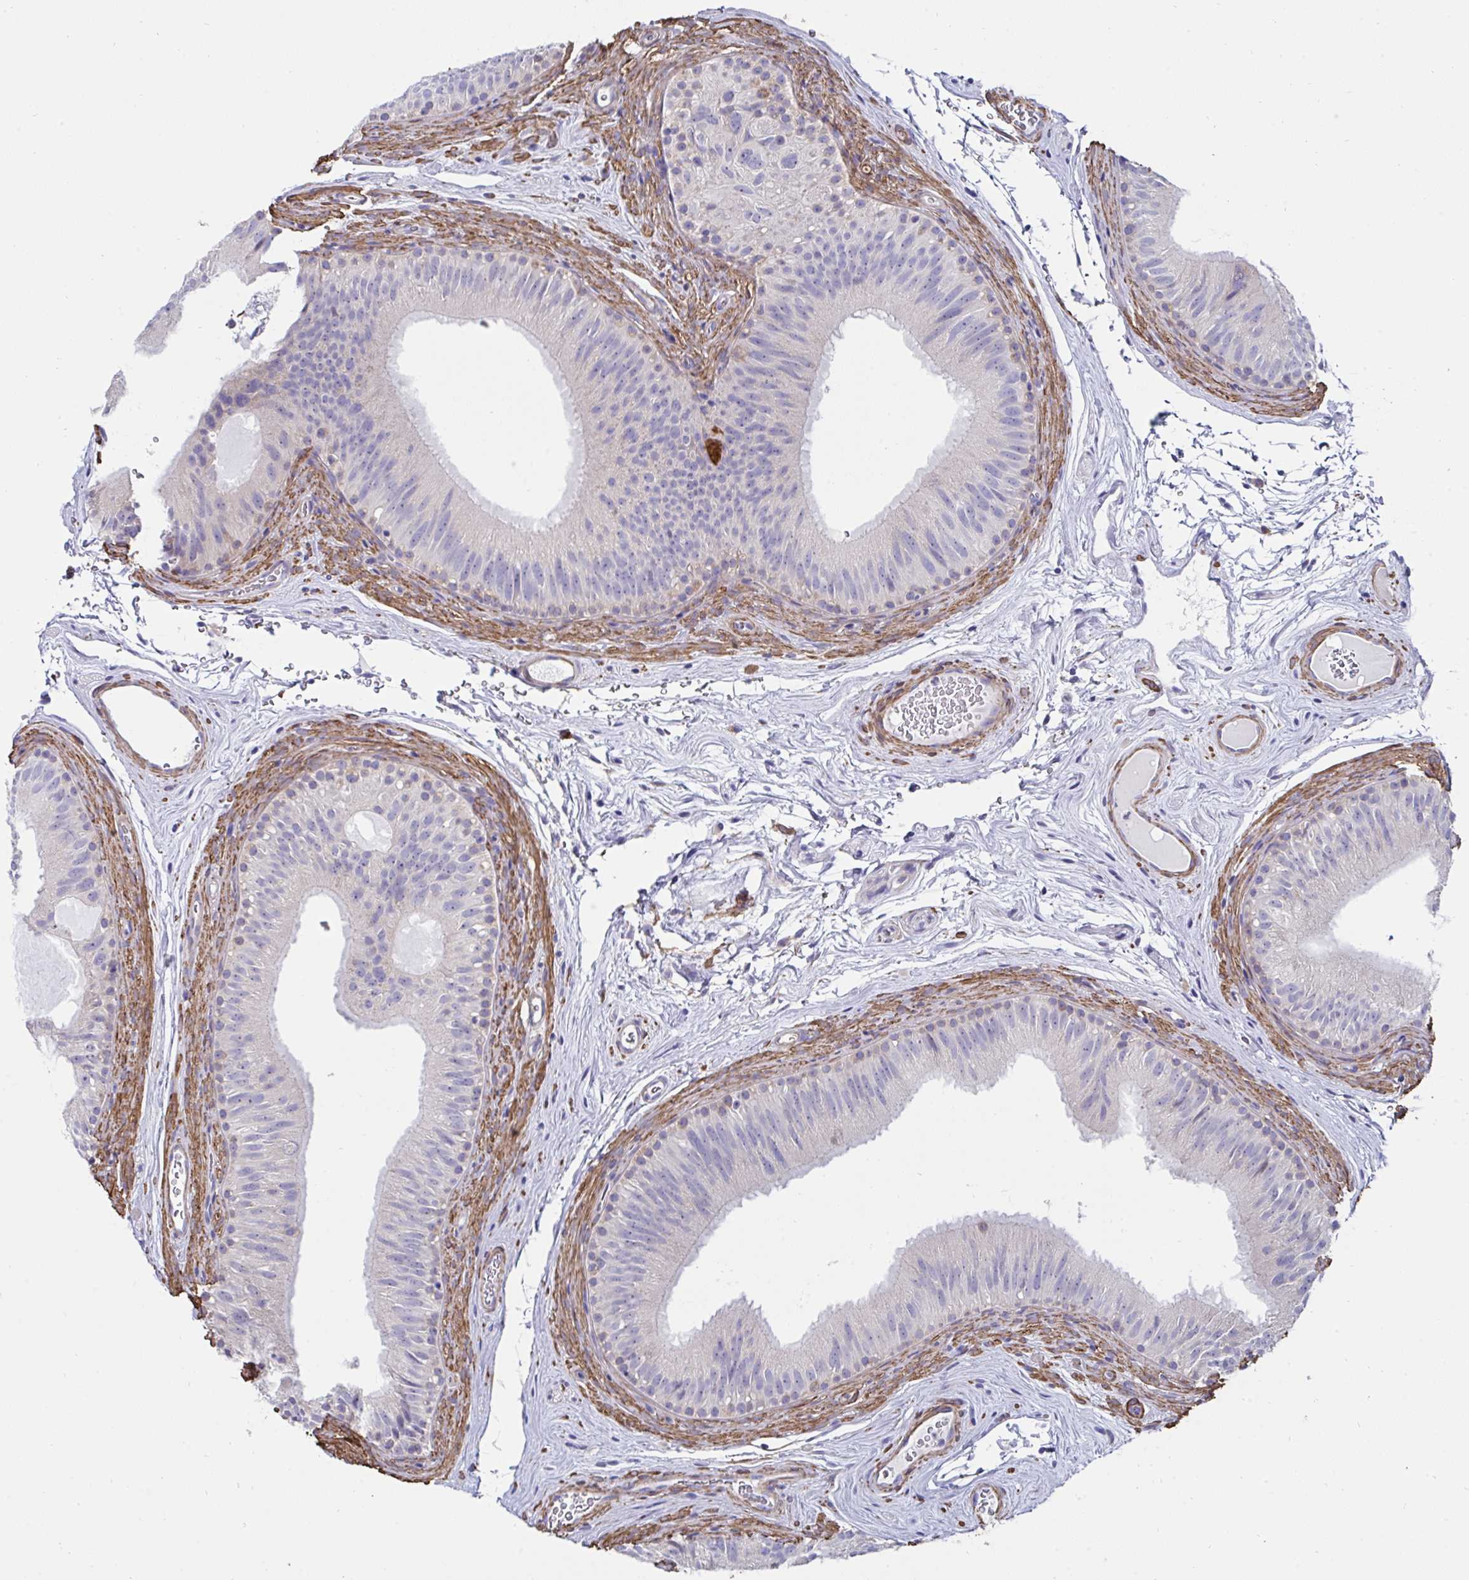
{"staining": {"intensity": "negative", "quantity": "none", "location": "none"}, "tissue": "epididymis", "cell_type": "Glandular cells", "image_type": "normal", "snomed": [{"axis": "morphology", "description": "Normal tissue, NOS"}, {"axis": "topography", "description": "Epididymis"}], "caption": "A high-resolution histopathology image shows IHC staining of unremarkable epididymis, which shows no significant staining in glandular cells.", "gene": "FBXL13", "patient": {"sex": "male", "age": 44}}